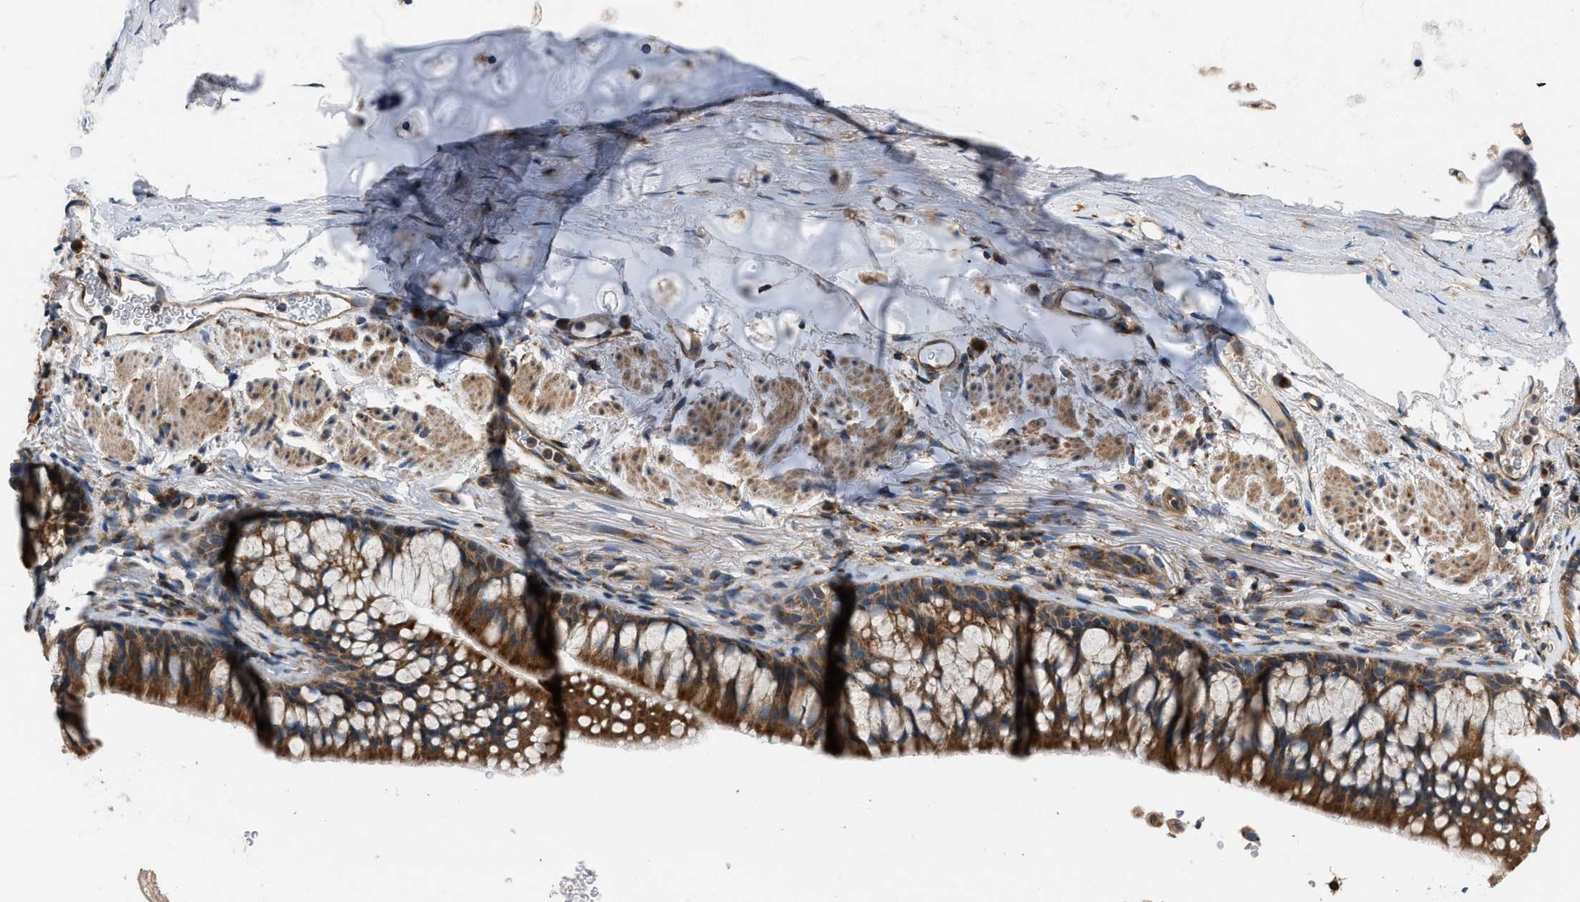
{"staining": {"intensity": "strong", "quantity": ">75%", "location": "cytoplasmic/membranous"}, "tissue": "bronchus", "cell_type": "Respiratory epithelial cells", "image_type": "normal", "snomed": [{"axis": "morphology", "description": "Normal tissue, NOS"}, {"axis": "topography", "description": "Cartilage tissue"}, {"axis": "topography", "description": "Bronchus"}], "caption": "High-power microscopy captured an immunohistochemistry (IHC) image of benign bronchus, revealing strong cytoplasmic/membranous expression in about >75% of respiratory epithelial cells. Using DAB (3,3'-diaminobenzidine) (brown) and hematoxylin (blue) stains, captured at high magnification using brightfield microscopy.", "gene": "OPTN", "patient": {"sex": "female", "age": 53}}